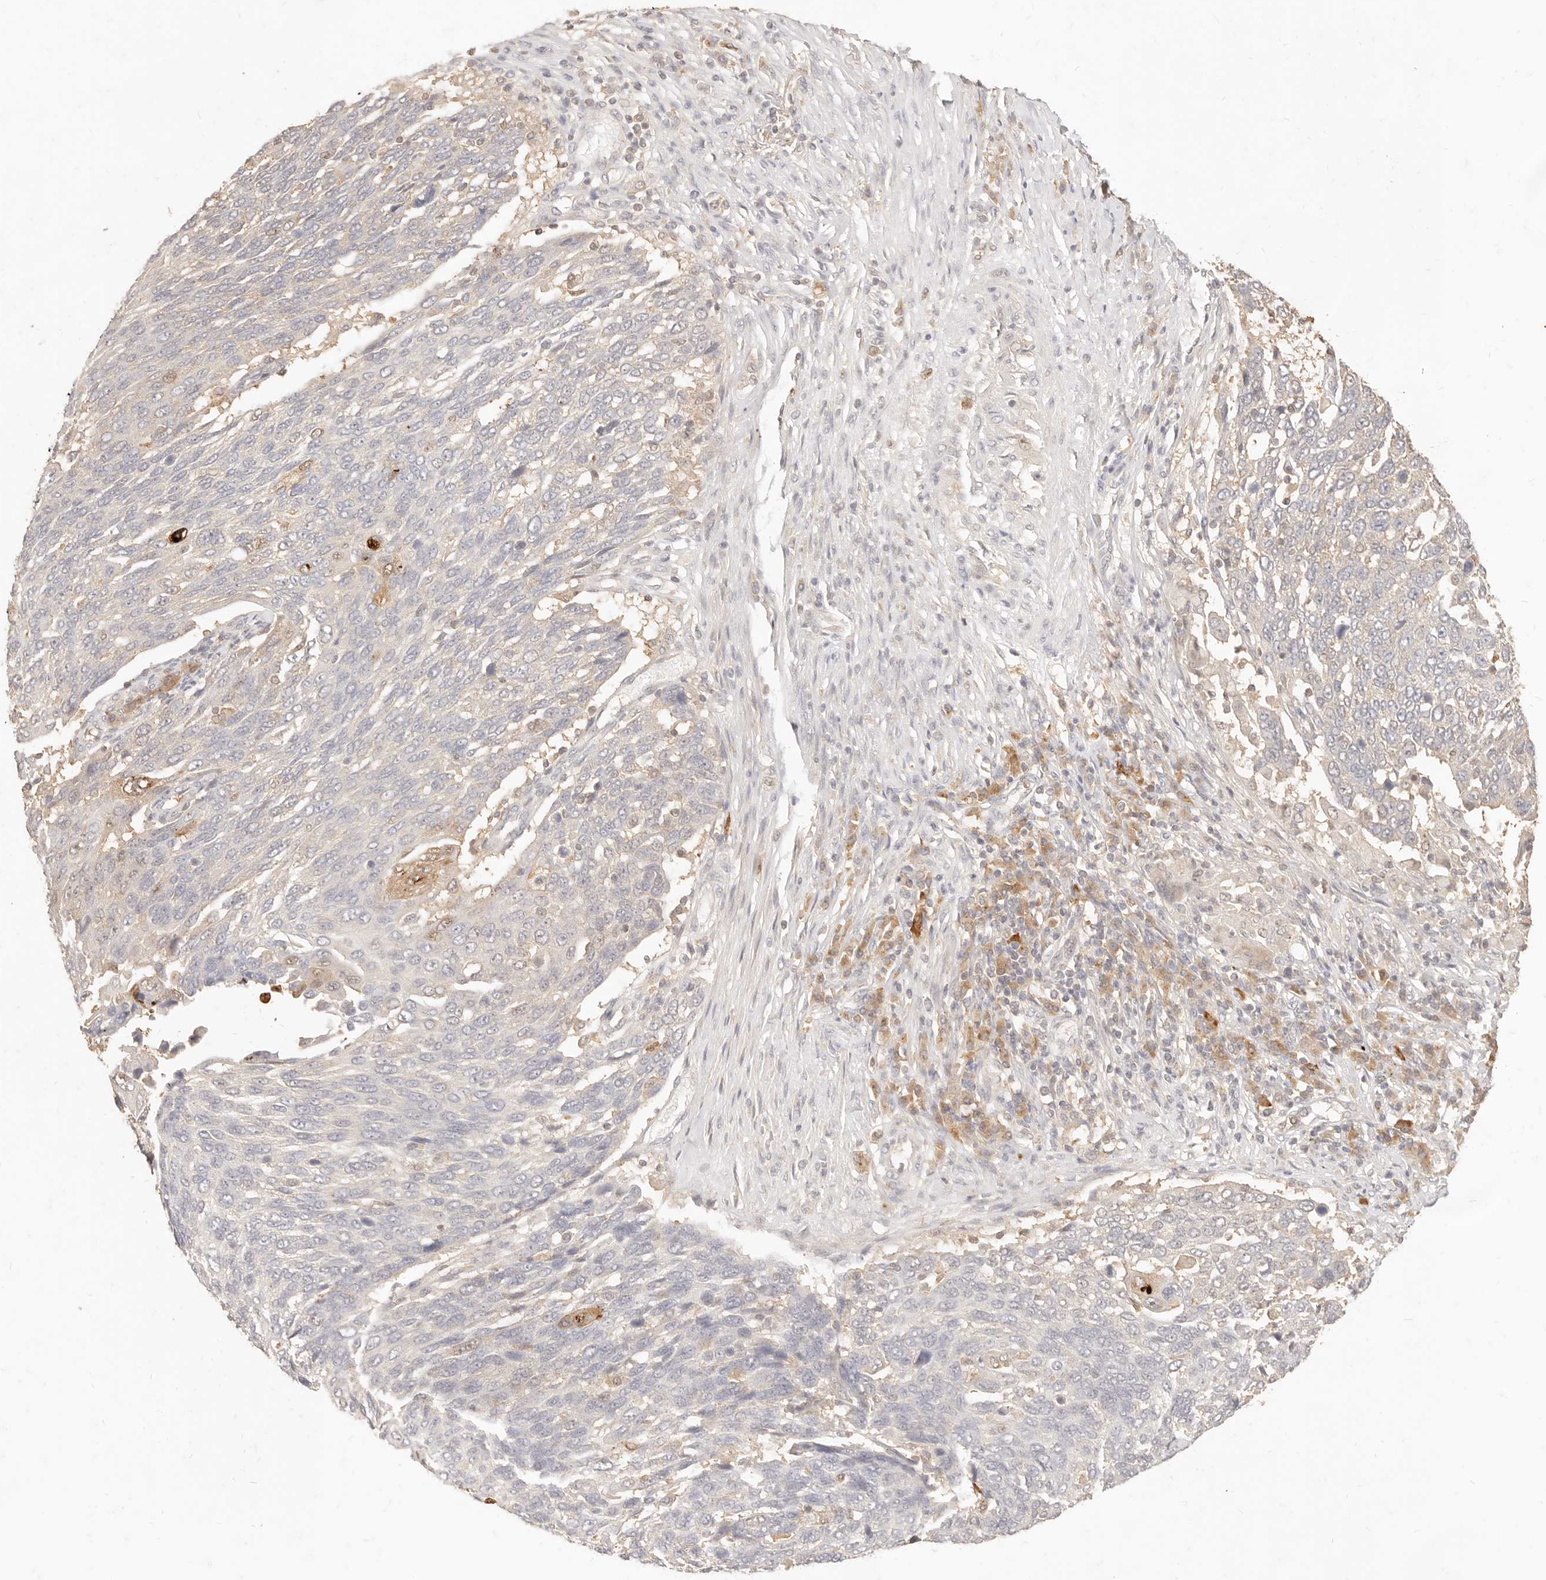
{"staining": {"intensity": "negative", "quantity": "none", "location": "none"}, "tissue": "lung cancer", "cell_type": "Tumor cells", "image_type": "cancer", "snomed": [{"axis": "morphology", "description": "Squamous cell carcinoma, NOS"}, {"axis": "topography", "description": "Lung"}], "caption": "An image of squamous cell carcinoma (lung) stained for a protein shows no brown staining in tumor cells.", "gene": "TMTC2", "patient": {"sex": "male", "age": 66}}